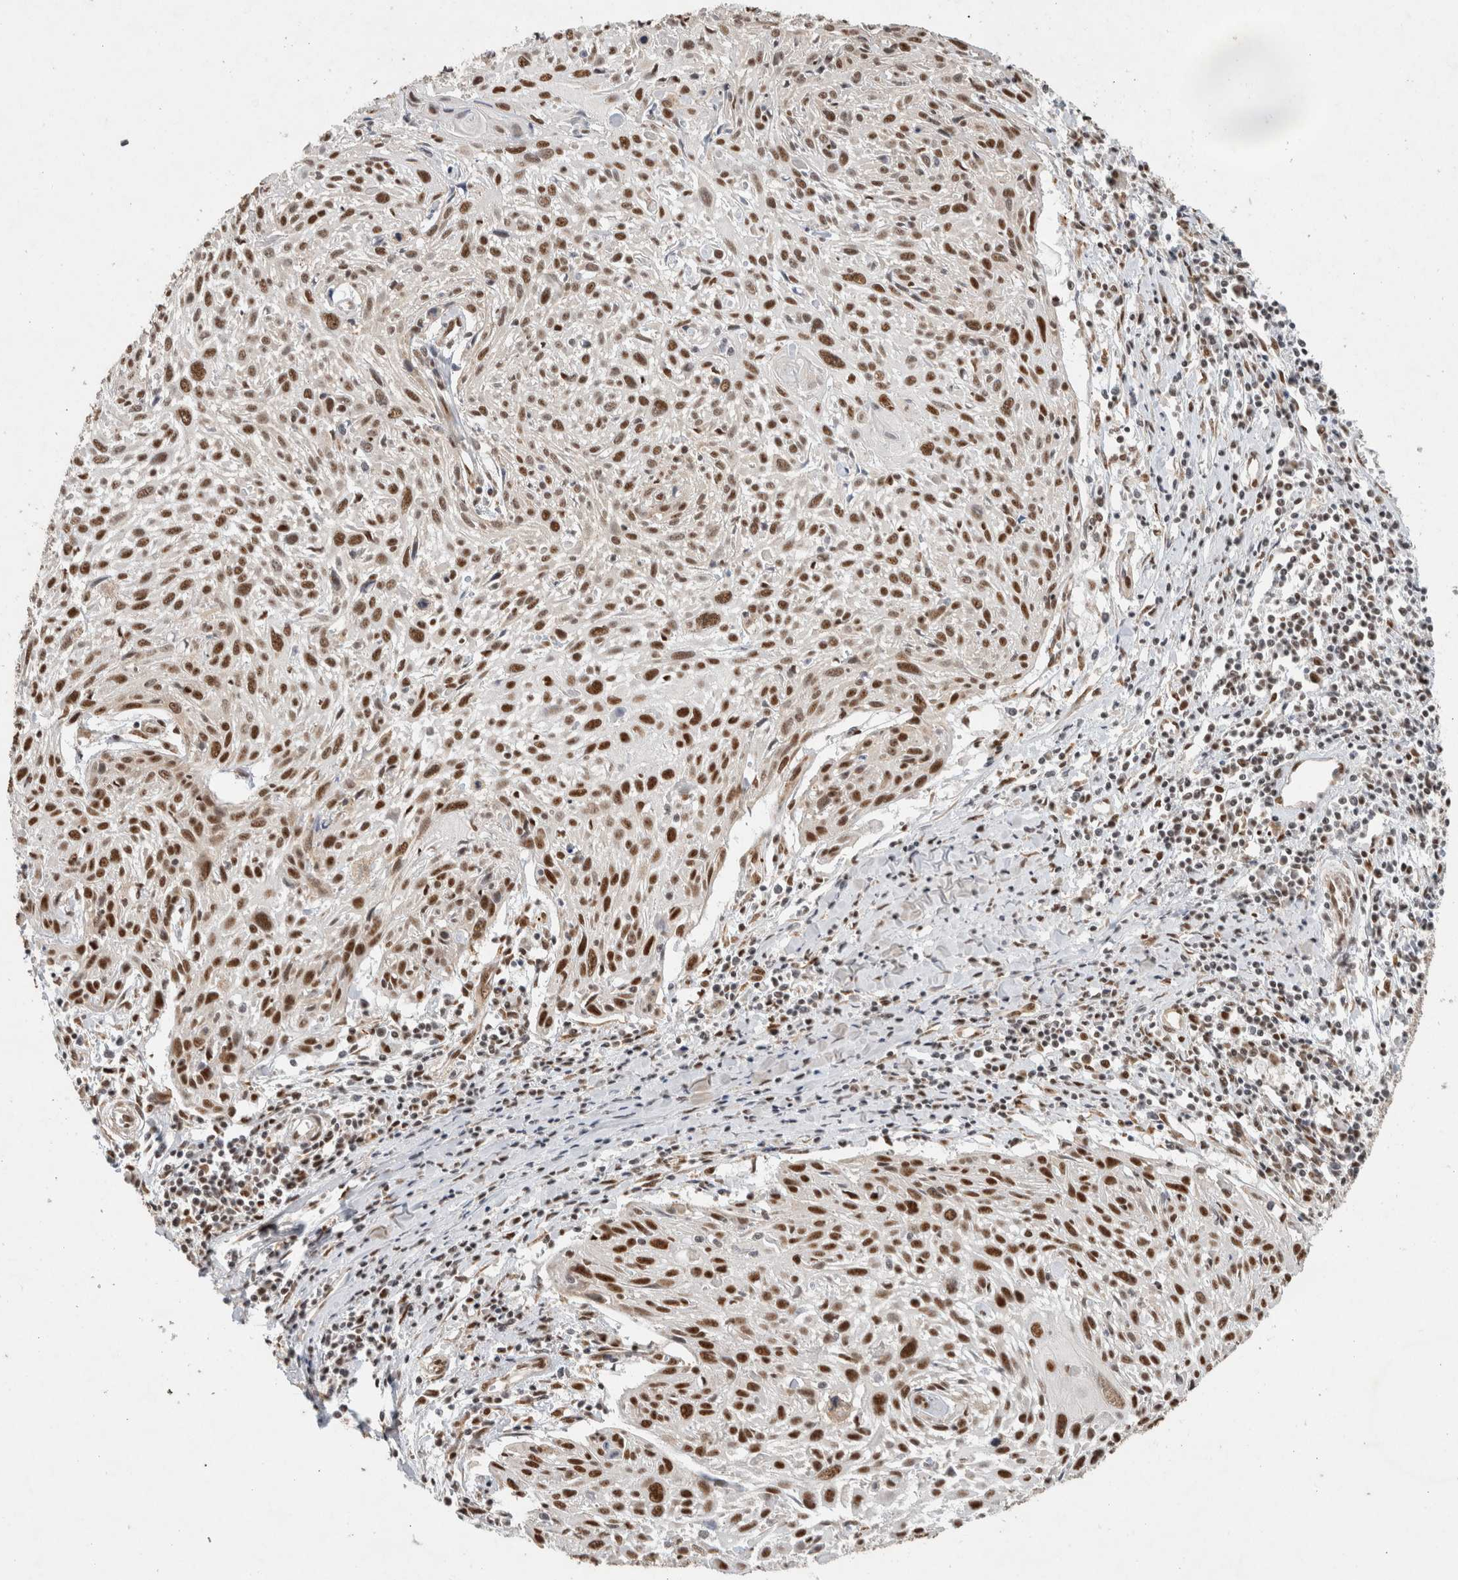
{"staining": {"intensity": "strong", "quantity": ">75%", "location": "nuclear"}, "tissue": "cervical cancer", "cell_type": "Tumor cells", "image_type": "cancer", "snomed": [{"axis": "morphology", "description": "Squamous cell carcinoma, NOS"}, {"axis": "topography", "description": "Cervix"}], "caption": "Immunohistochemical staining of cervical cancer (squamous cell carcinoma) shows high levels of strong nuclear positivity in about >75% of tumor cells.", "gene": "DDX42", "patient": {"sex": "female", "age": 51}}